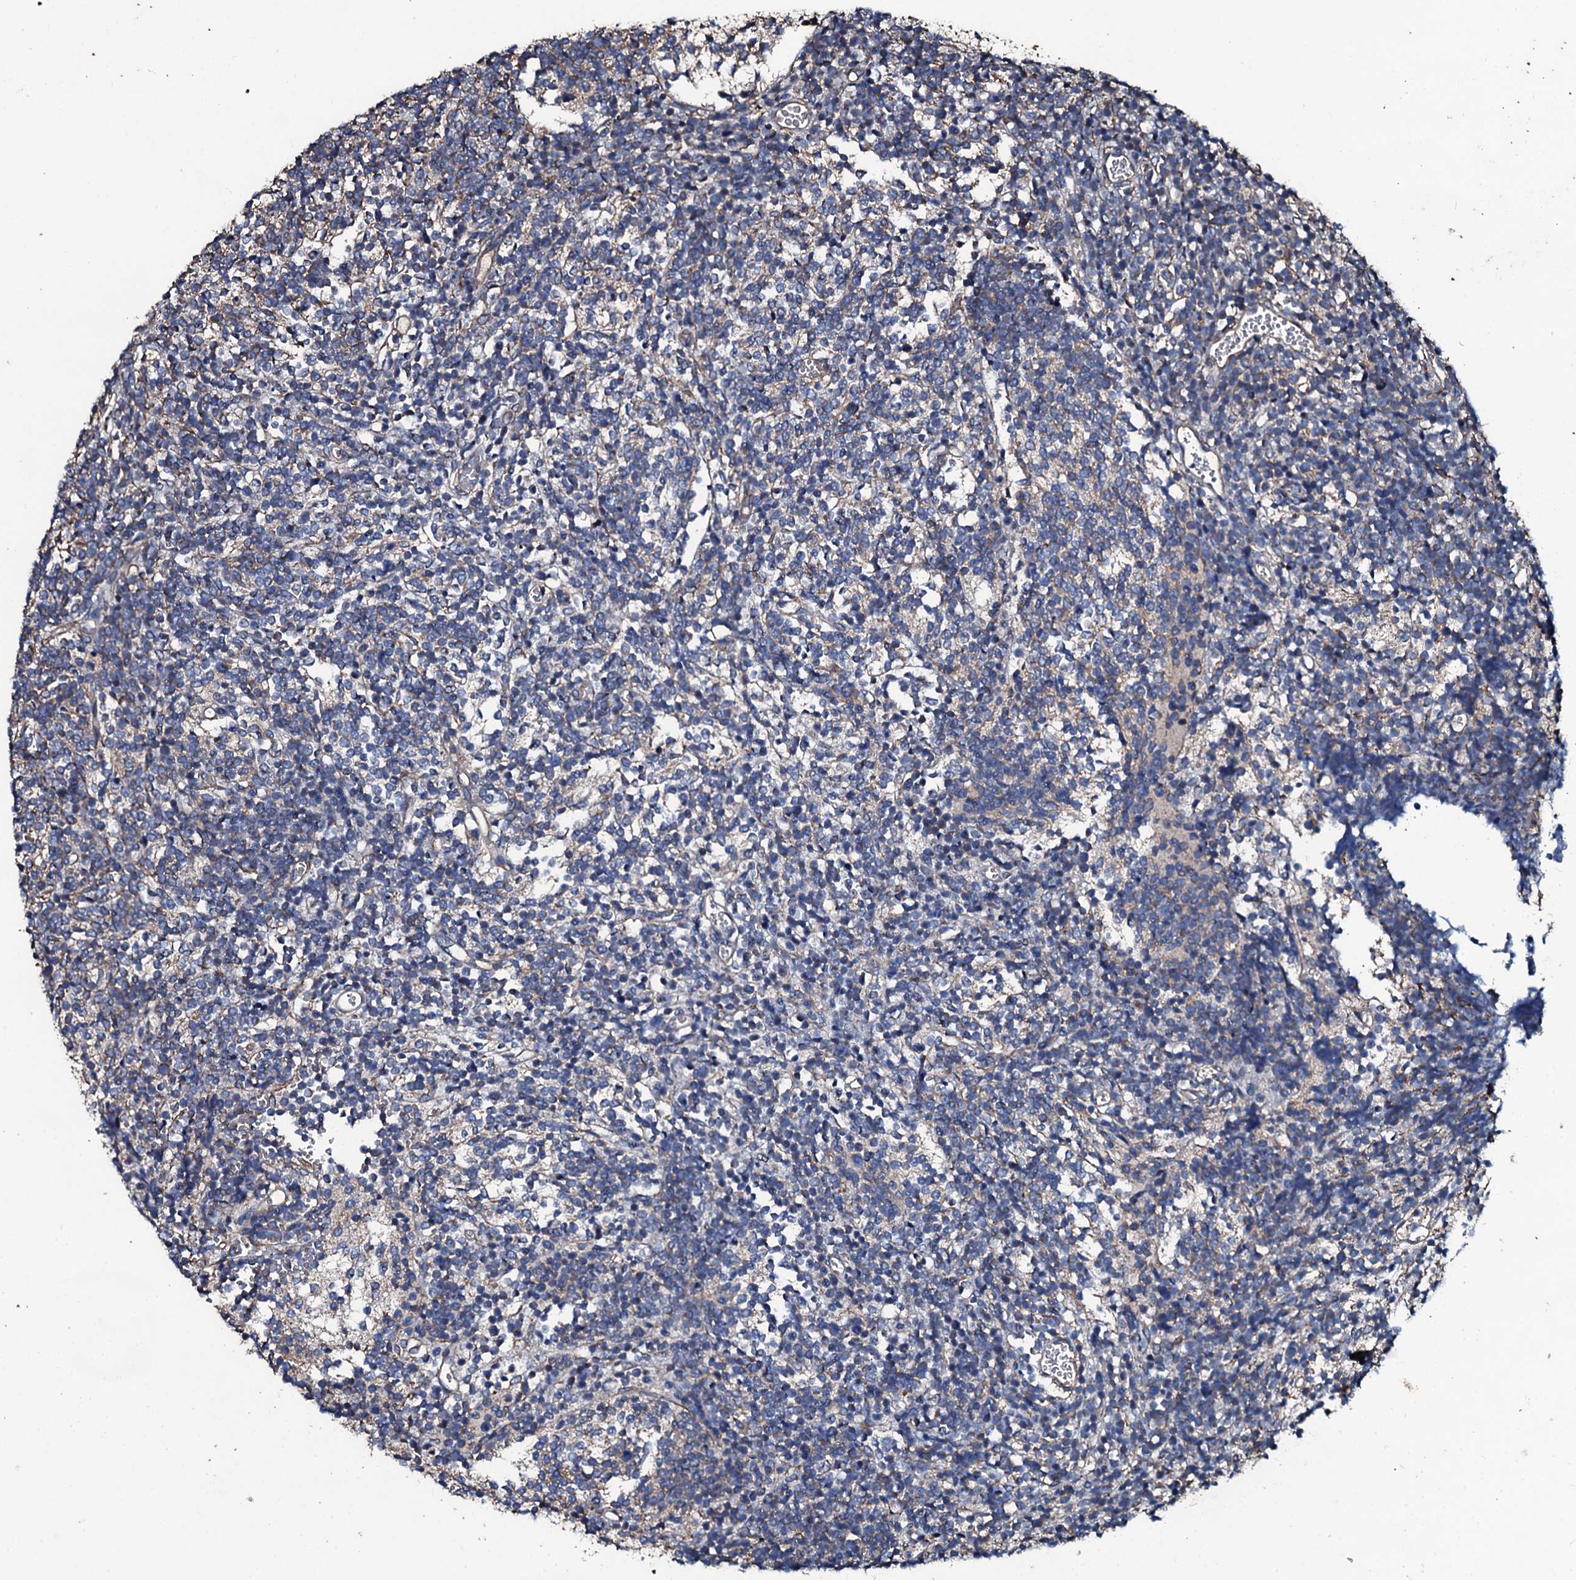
{"staining": {"intensity": "weak", "quantity": "<25%", "location": "cytoplasmic/membranous"}, "tissue": "glioma", "cell_type": "Tumor cells", "image_type": "cancer", "snomed": [{"axis": "morphology", "description": "Glioma, malignant, Low grade"}, {"axis": "topography", "description": "Brain"}], "caption": "High power microscopy photomicrograph of an immunohistochemistry (IHC) micrograph of glioma, revealing no significant expression in tumor cells. (Stains: DAB immunohistochemistry (IHC) with hematoxylin counter stain, Microscopy: brightfield microscopy at high magnification).", "gene": "DMAC2", "patient": {"sex": "female", "age": 1}}